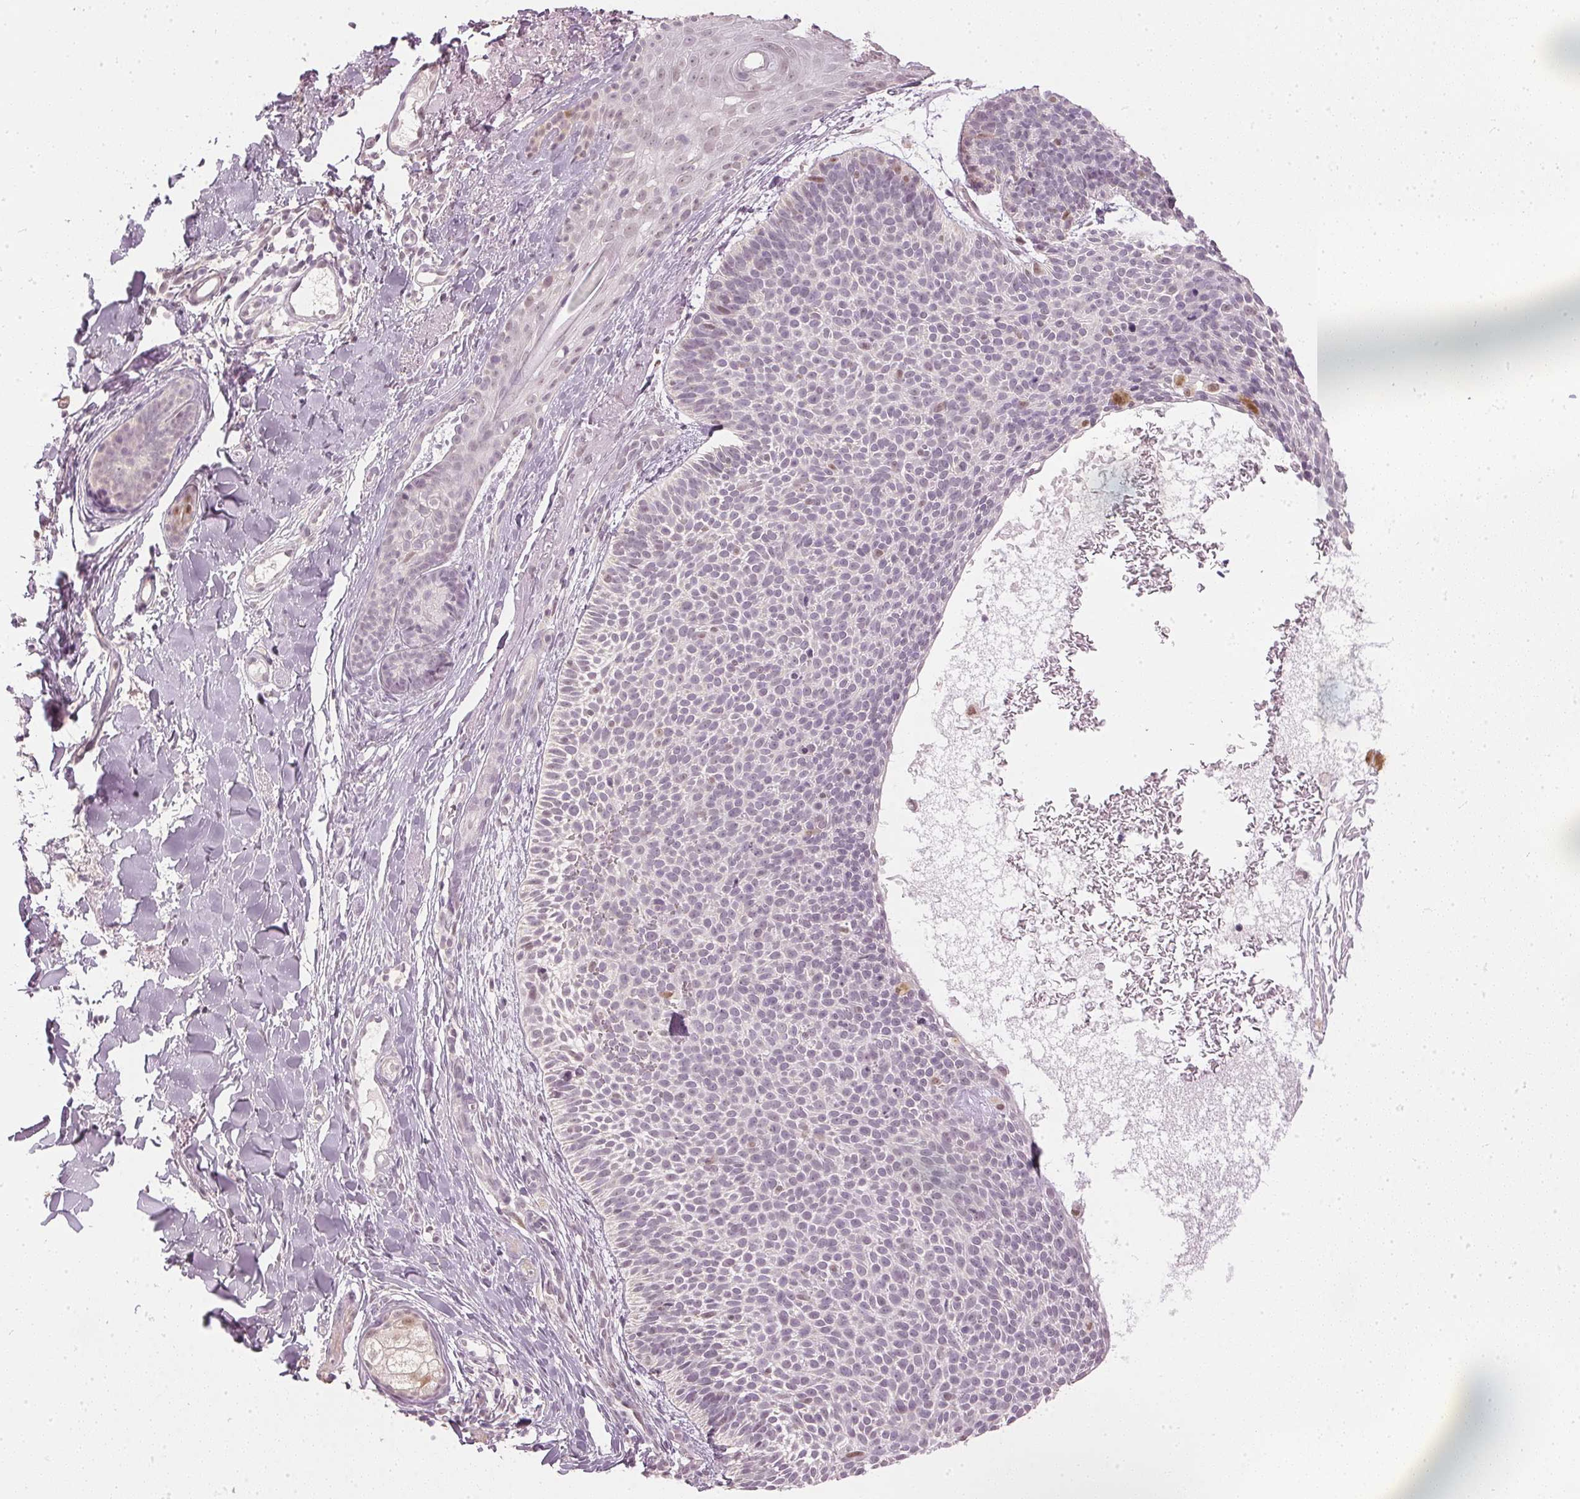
{"staining": {"intensity": "negative", "quantity": "none", "location": "none"}, "tissue": "skin cancer", "cell_type": "Tumor cells", "image_type": "cancer", "snomed": [{"axis": "morphology", "description": "Basal cell carcinoma"}, {"axis": "topography", "description": "Skin"}], "caption": "This photomicrograph is of skin cancer stained with immunohistochemistry to label a protein in brown with the nuclei are counter-stained blue. There is no positivity in tumor cells.", "gene": "SLC39A3", "patient": {"sex": "male", "age": 82}}